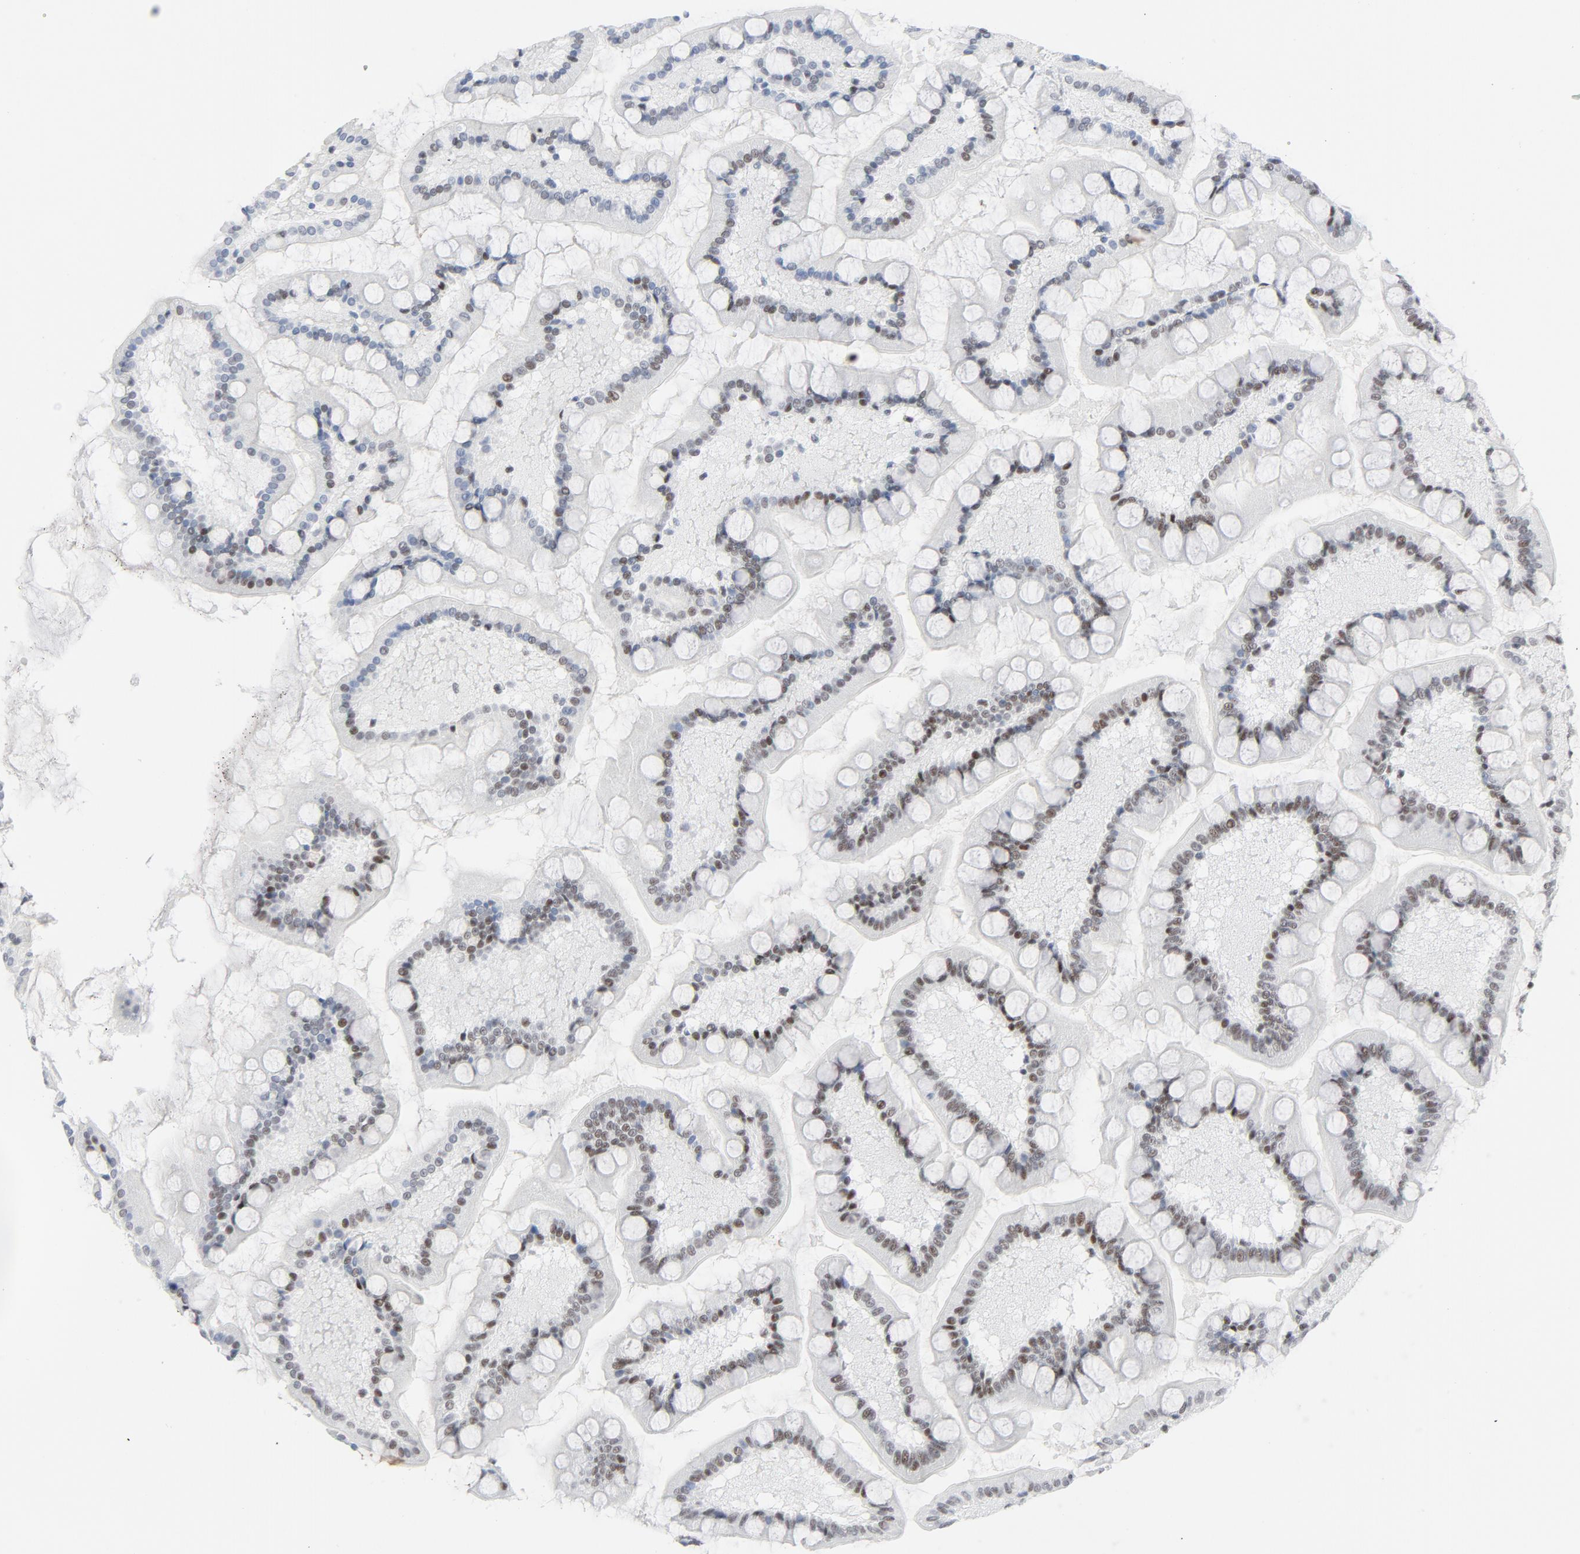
{"staining": {"intensity": "moderate", "quantity": ">75%", "location": "nuclear"}, "tissue": "small intestine", "cell_type": "Glandular cells", "image_type": "normal", "snomed": [{"axis": "morphology", "description": "Normal tissue, NOS"}, {"axis": "topography", "description": "Small intestine"}], "caption": "Protein analysis of normal small intestine exhibits moderate nuclear staining in about >75% of glandular cells.", "gene": "HSF1", "patient": {"sex": "male", "age": 41}}